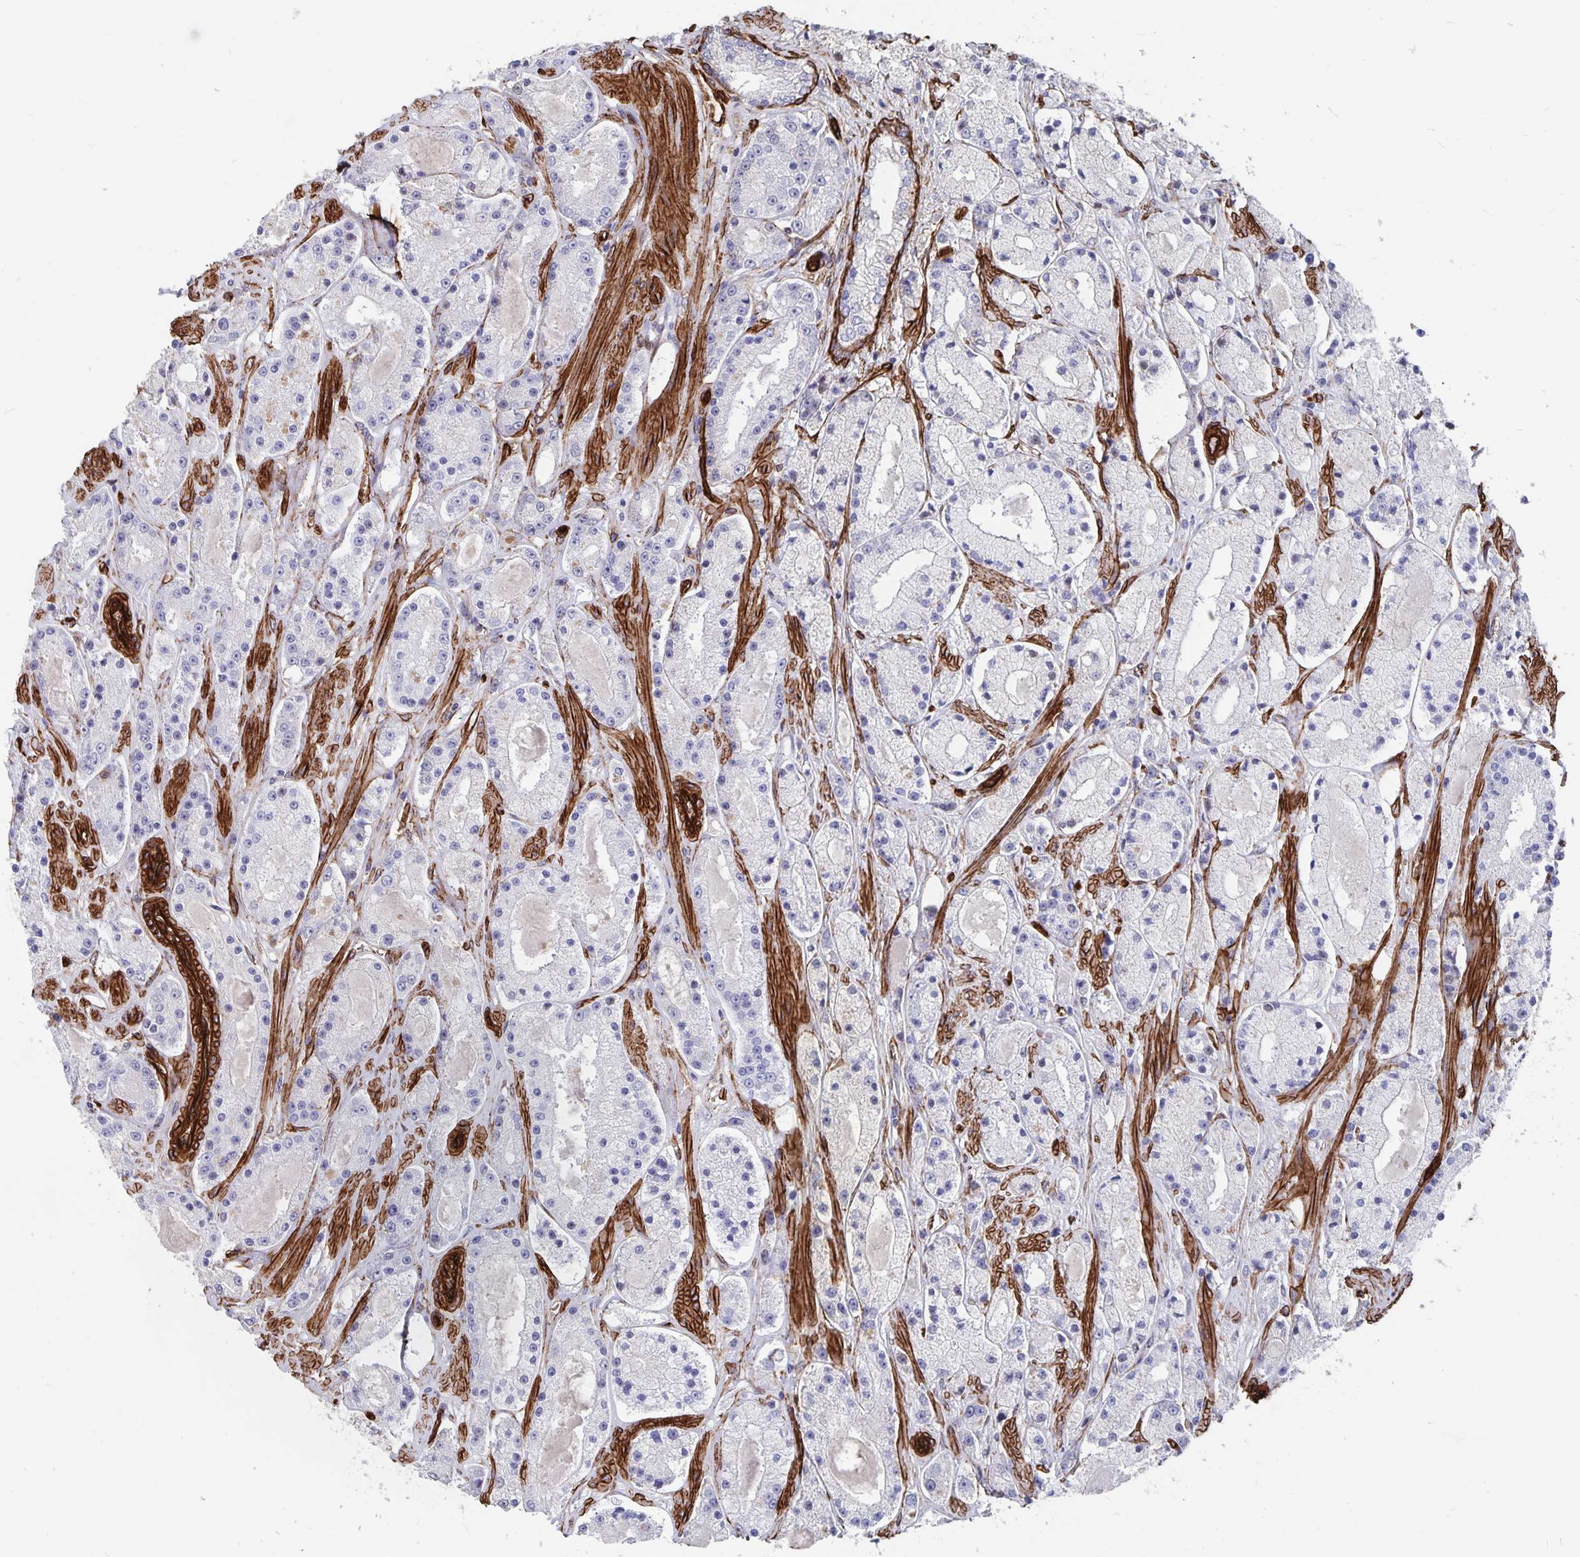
{"staining": {"intensity": "negative", "quantity": "none", "location": "none"}, "tissue": "prostate cancer", "cell_type": "Tumor cells", "image_type": "cancer", "snomed": [{"axis": "morphology", "description": "Adenocarcinoma, High grade"}, {"axis": "topography", "description": "Prostate"}], "caption": "An IHC image of prostate cancer (adenocarcinoma (high-grade)) is shown. There is no staining in tumor cells of prostate cancer (adenocarcinoma (high-grade)).", "gene": "DCHS2", "patient": {"sex": "male", "age": 67}}